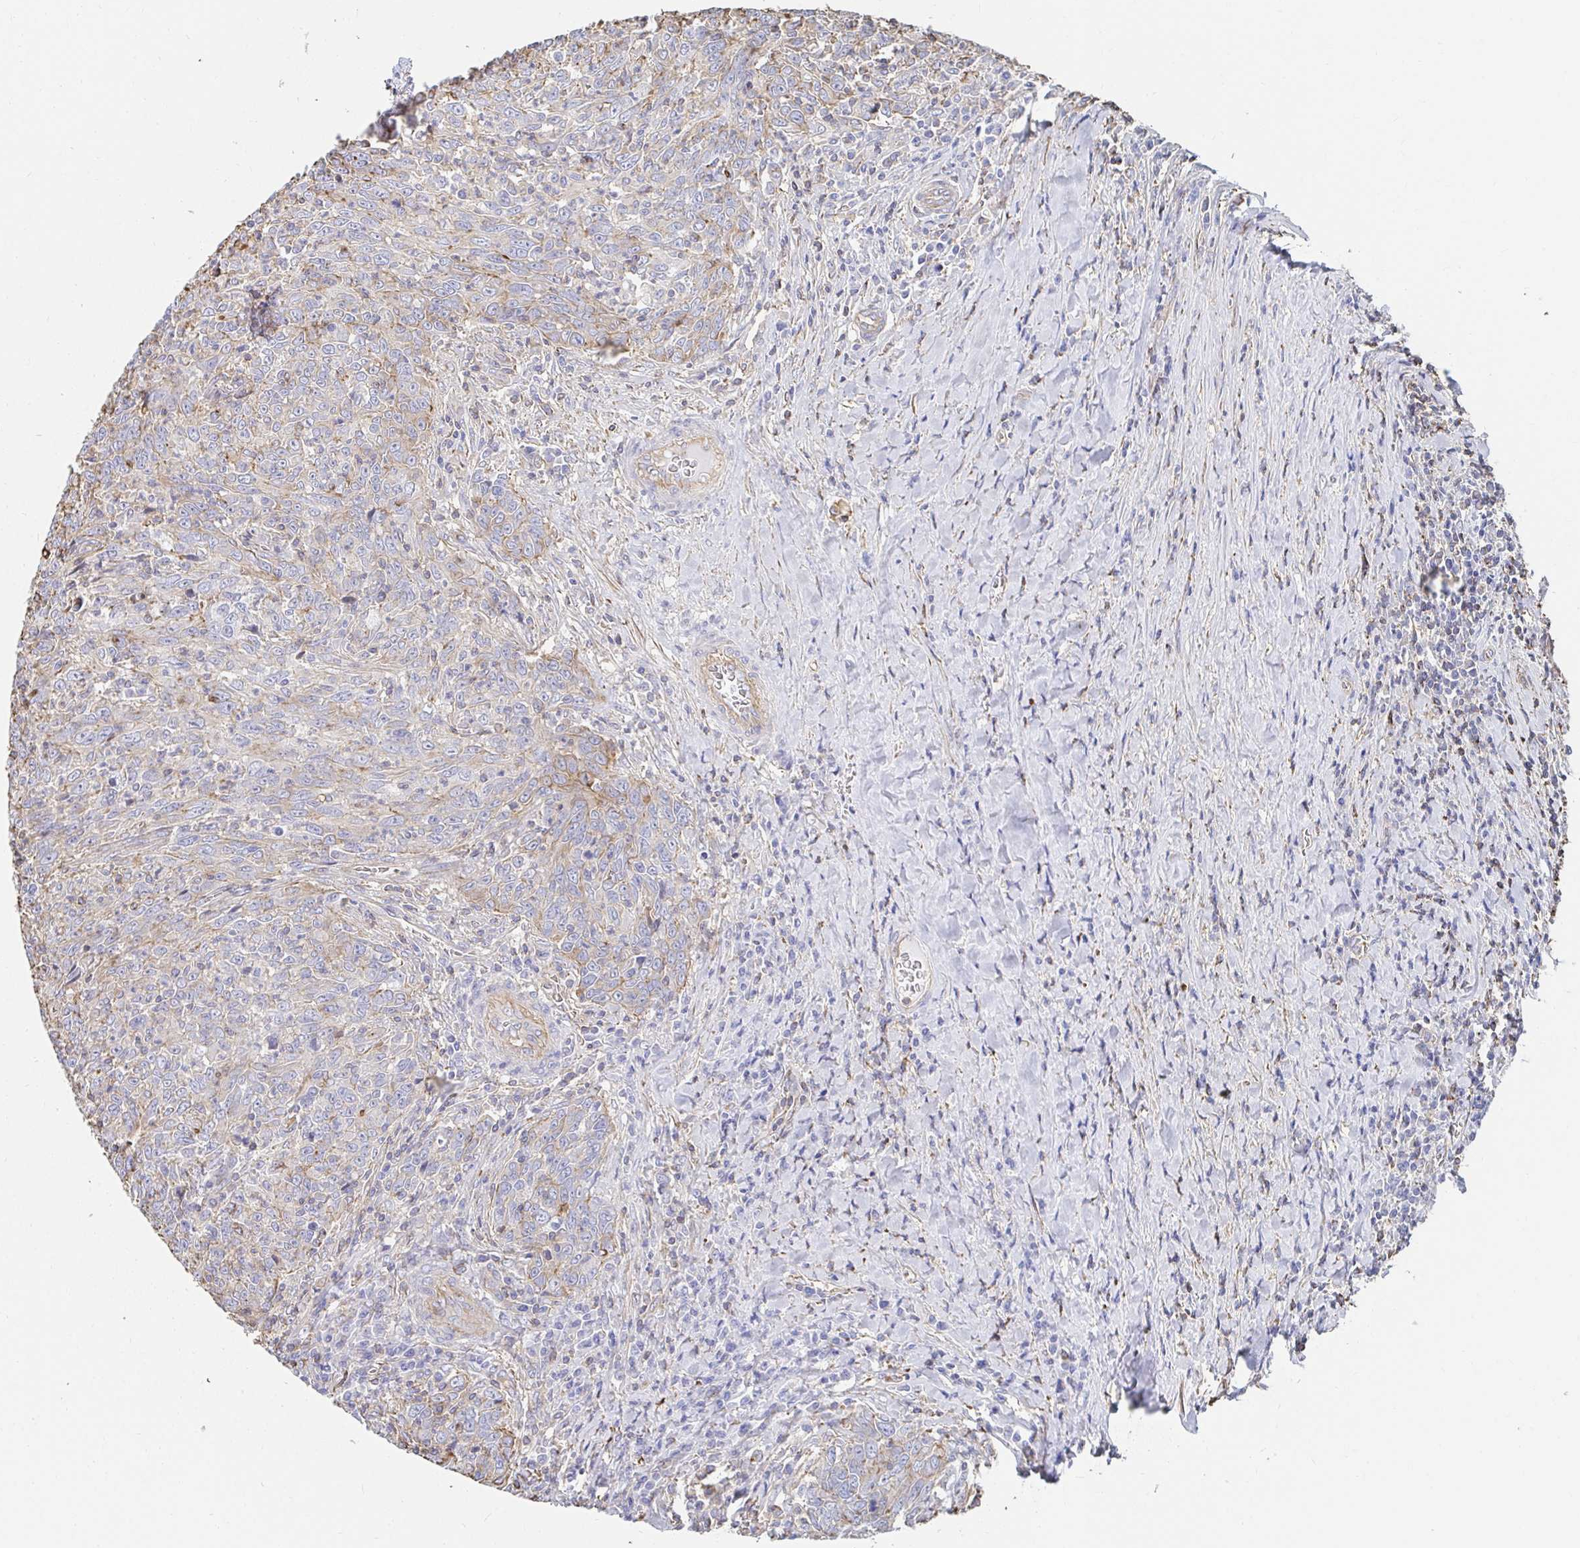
{"staining": {"intensity": "weak", "quantity": "<25%", "location": "cytoplasmic/membranous"}, "tissue": "breast cancer", "cell_type": "Tumor cells", "image_type": "cancer", "snomed": [{"axis": "morphology", "description": "Duct carcinoma"}, {"axis": "topography", "description": "Breast"}], "caption": "A histopathology image of human infiltrating ductal carcinoma (breast) is negative for staining in tumor cells.", "gene": "PTPN14", "patient": {"sex": "female", "age": 50}}